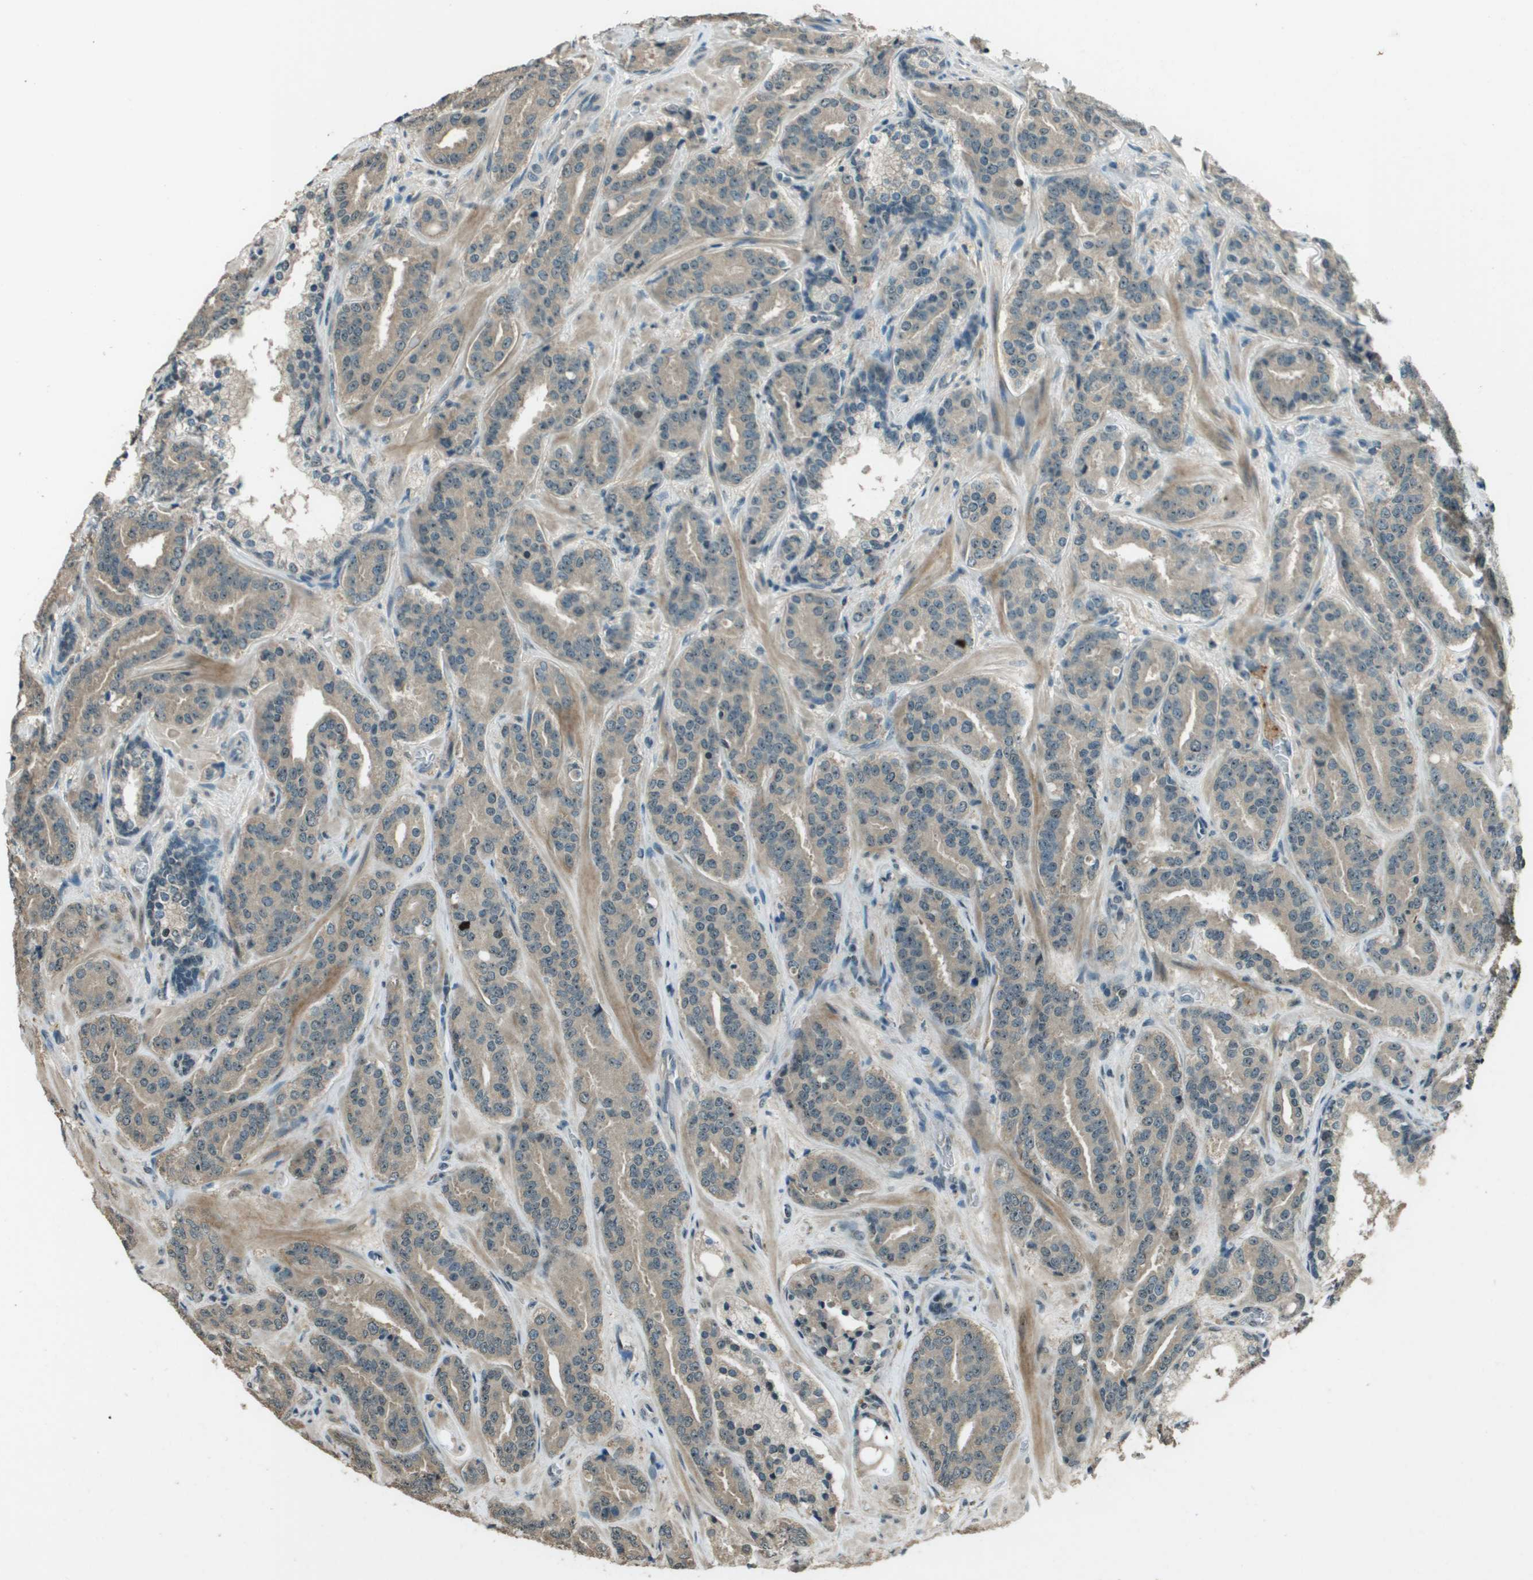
{"staining": {"intensity": "weak", "quantity": ">75%", "location": "cytoplasmic/membranous"}, "tissue": "prostate cancer", "cell_type": "Tumor cells", "image_type": "cancer", "snomed": [{"axis": "morphology", "description": "Adenocarcinoma, High grade"}, {"axis": "topography", "description": "Prostate"}], "caption": "Immunohistochemistry (IHC) of human prostate cancer demonstrates low levels of weak cytoplasmic/membranous positivity in approximately >75% of tumor cells.", "gene": "SDC3", "patient": {"sex": "male", "age": 60}}